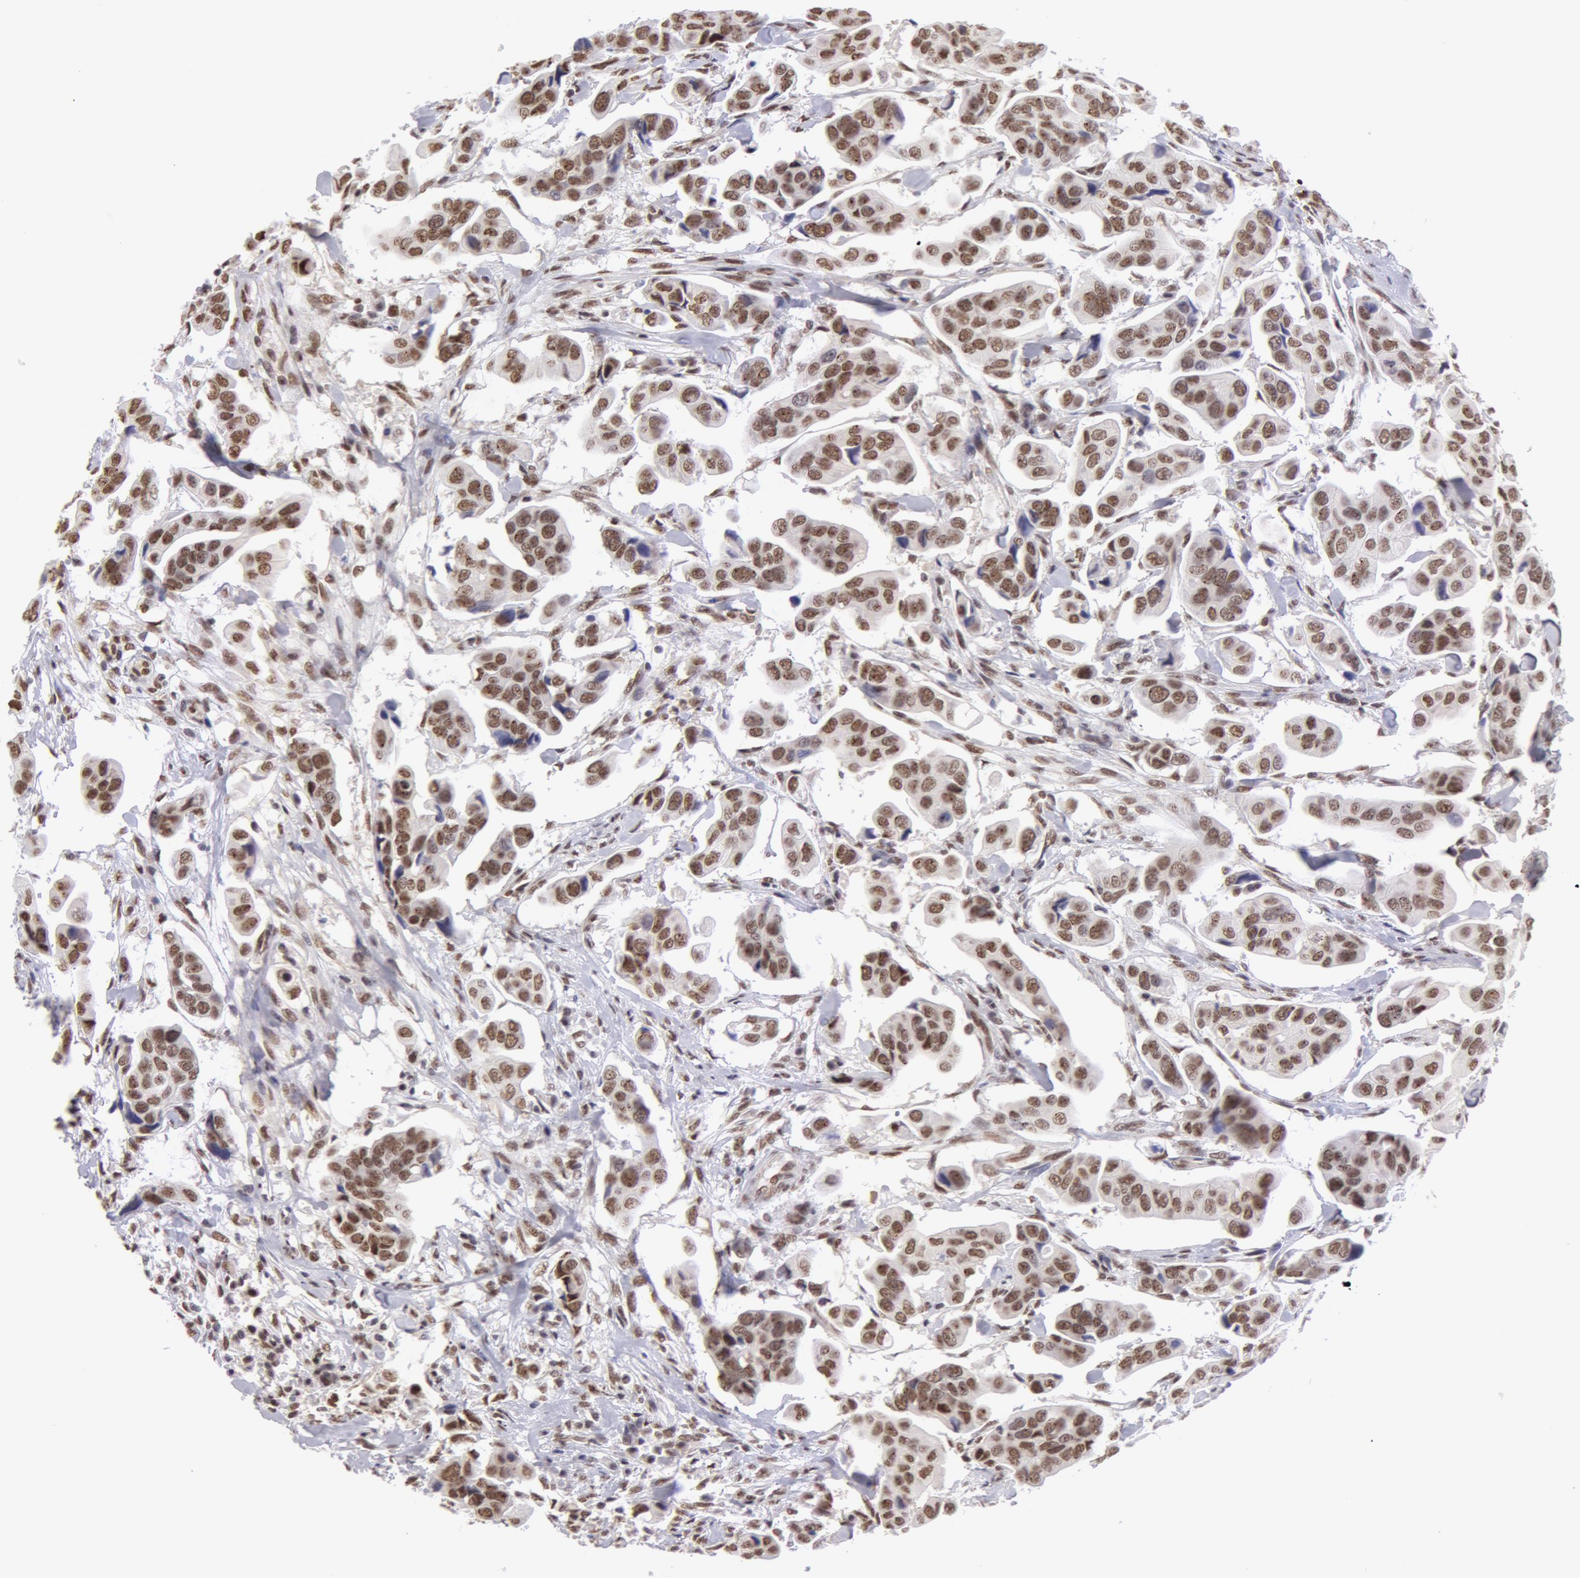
{"staining": {"intensity": "moderate", "quantity": "25%-75%", "location": "nuclear"}, "tissue": "urothelial cancer", "cell_type": "Tumor cells", "image_type": "cancer", "snomed": [{"axis": "morphology", "description": "Adenocarcinoma, NOS"}, {"axis": "topography", "description": "Urinary bladder"}], "caption": "The immunohistochemical stain shows moderate nuclear expression in tumor cells of adenocarcinoma tissue.", "gene": "VRTN", "patient": {"sex": "male", "age": 61}}